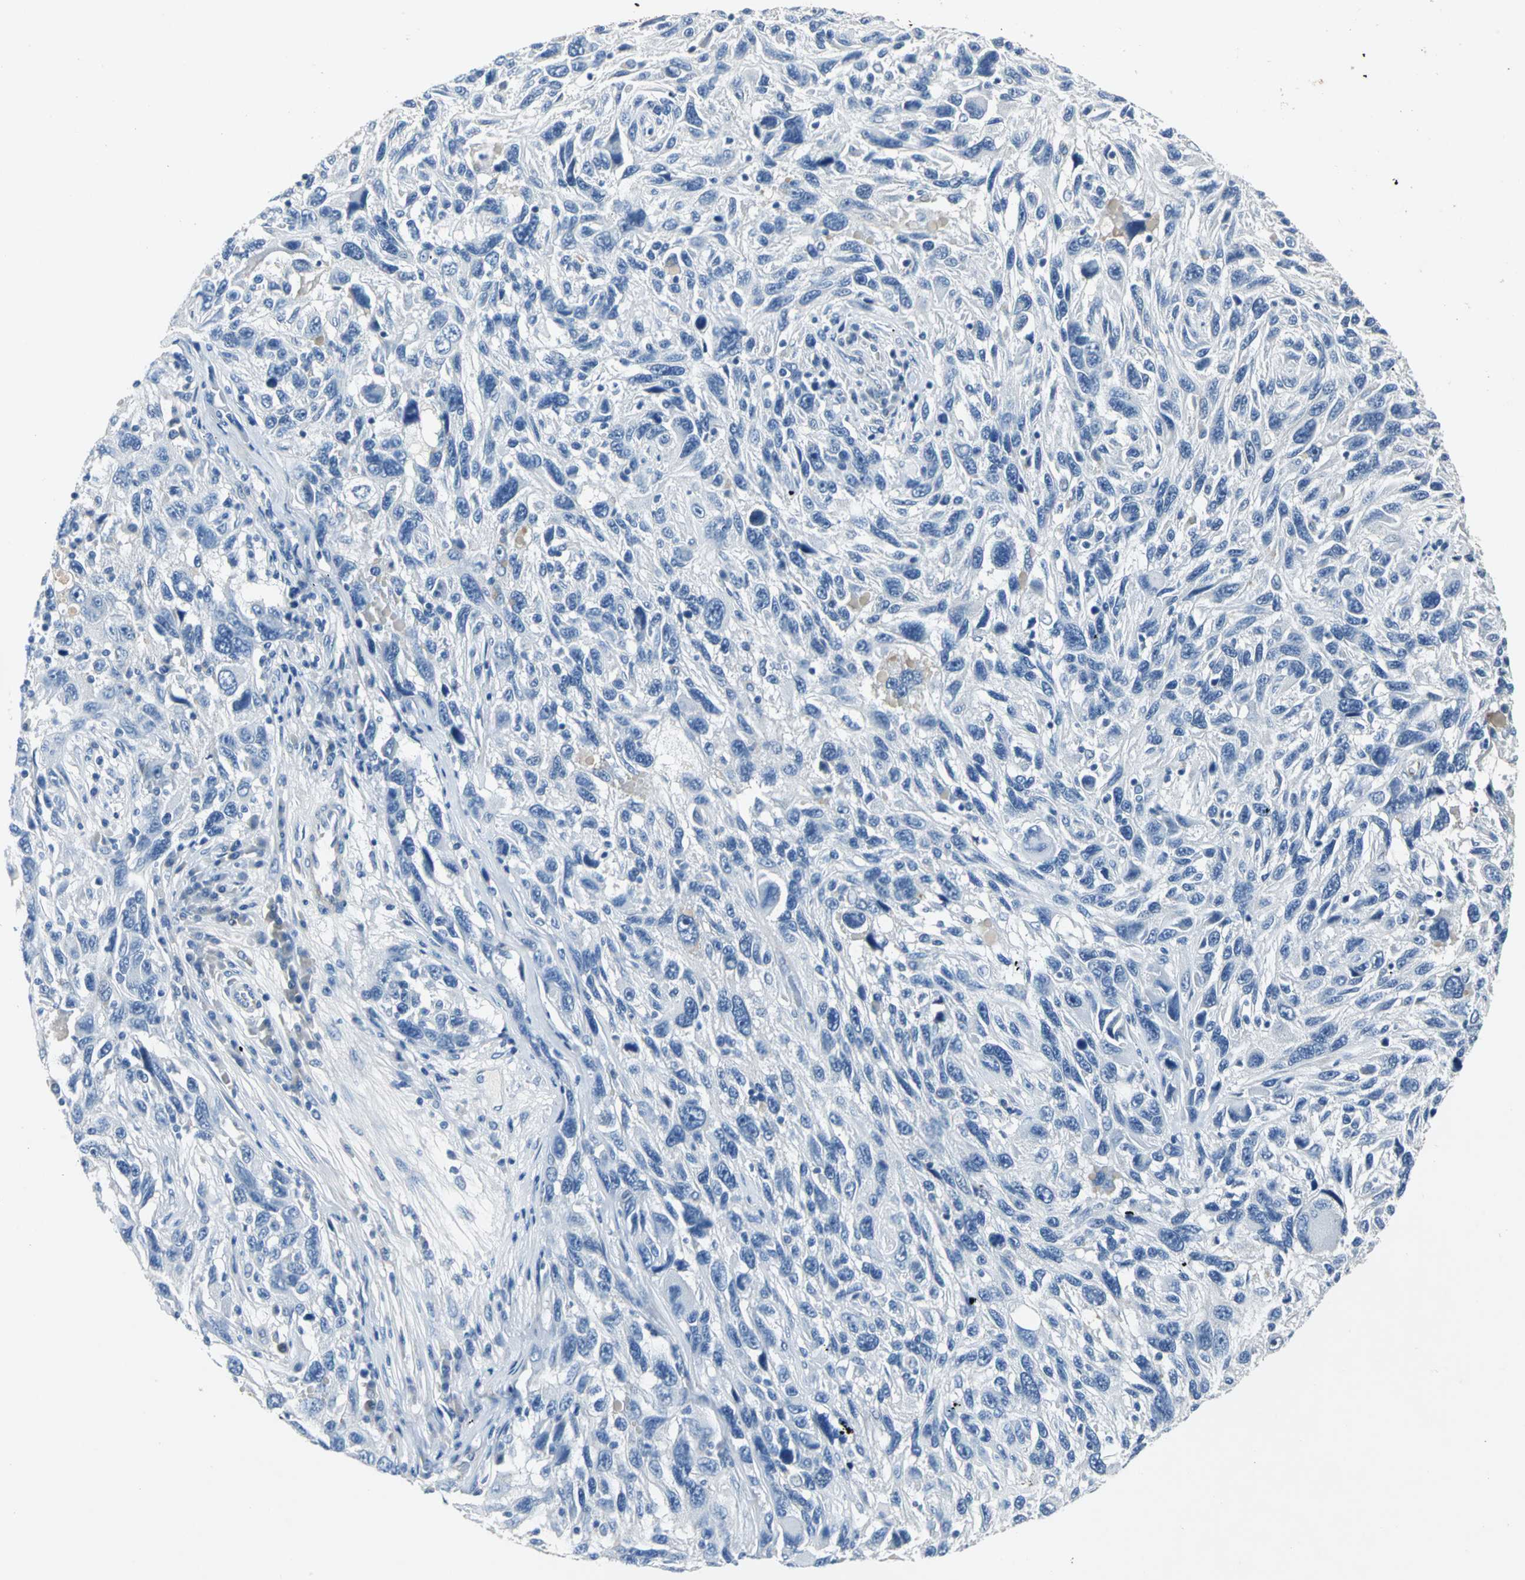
{"staining": {"intensity": "negative", "quantity": "none", "location": "none"}, "tissue": "melanoma", "cell_type": "Tumor cells", "image_type": "cancer", "snomed": [{"axis": "morphology", "description": "Malignant melanoma, NOS"}, {"axis": "topography", "description": "Skin"}], "caption": "DAB immunohistochemical staining of melanoma exhibits no significant expression in tumor cells. Brightfield microscopy of immunohistochemistry (IHC) stained with DAB (brown) and hematoxylin (blue), captured at high magnification.", "gene": "EFNB3", "patient": {"sex": "male", "age": 53}}